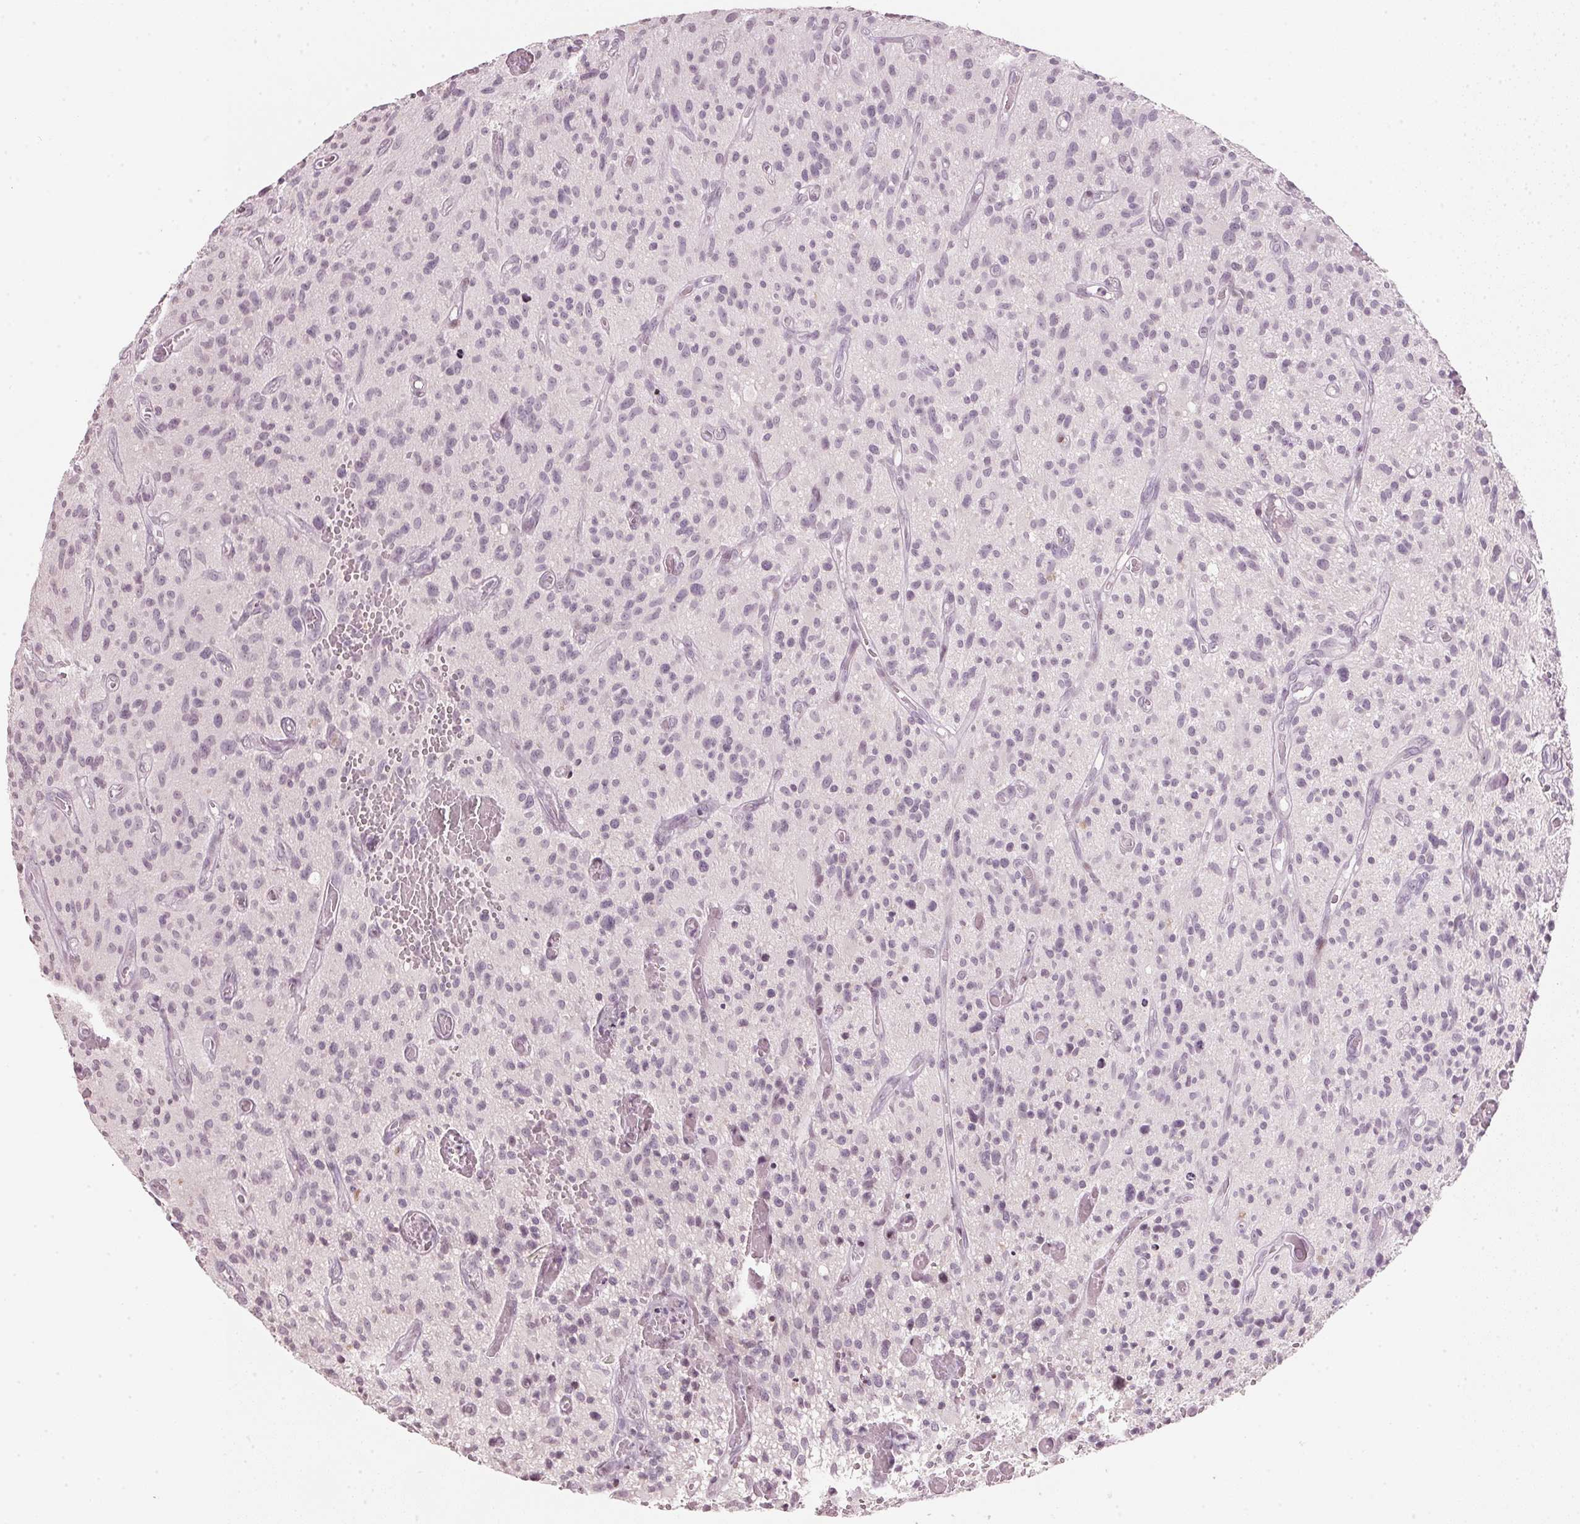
{"staining": {"intensity": "negative", "quantity": "none", "location": "none"}, "tissue": "glioma", "cell_type": "Tumor cells", "image_type": "cancer", "snomed": [{"axis": "morphology", "description": "Glioma, malignant, High grade"}, {"axis": "topography", "description": "Brain"}], "caption": "The image exhibits no staining of tumor cells in glioma.", "gene": "SFRP4", "patient": {"sex": "male", "age": 75}}